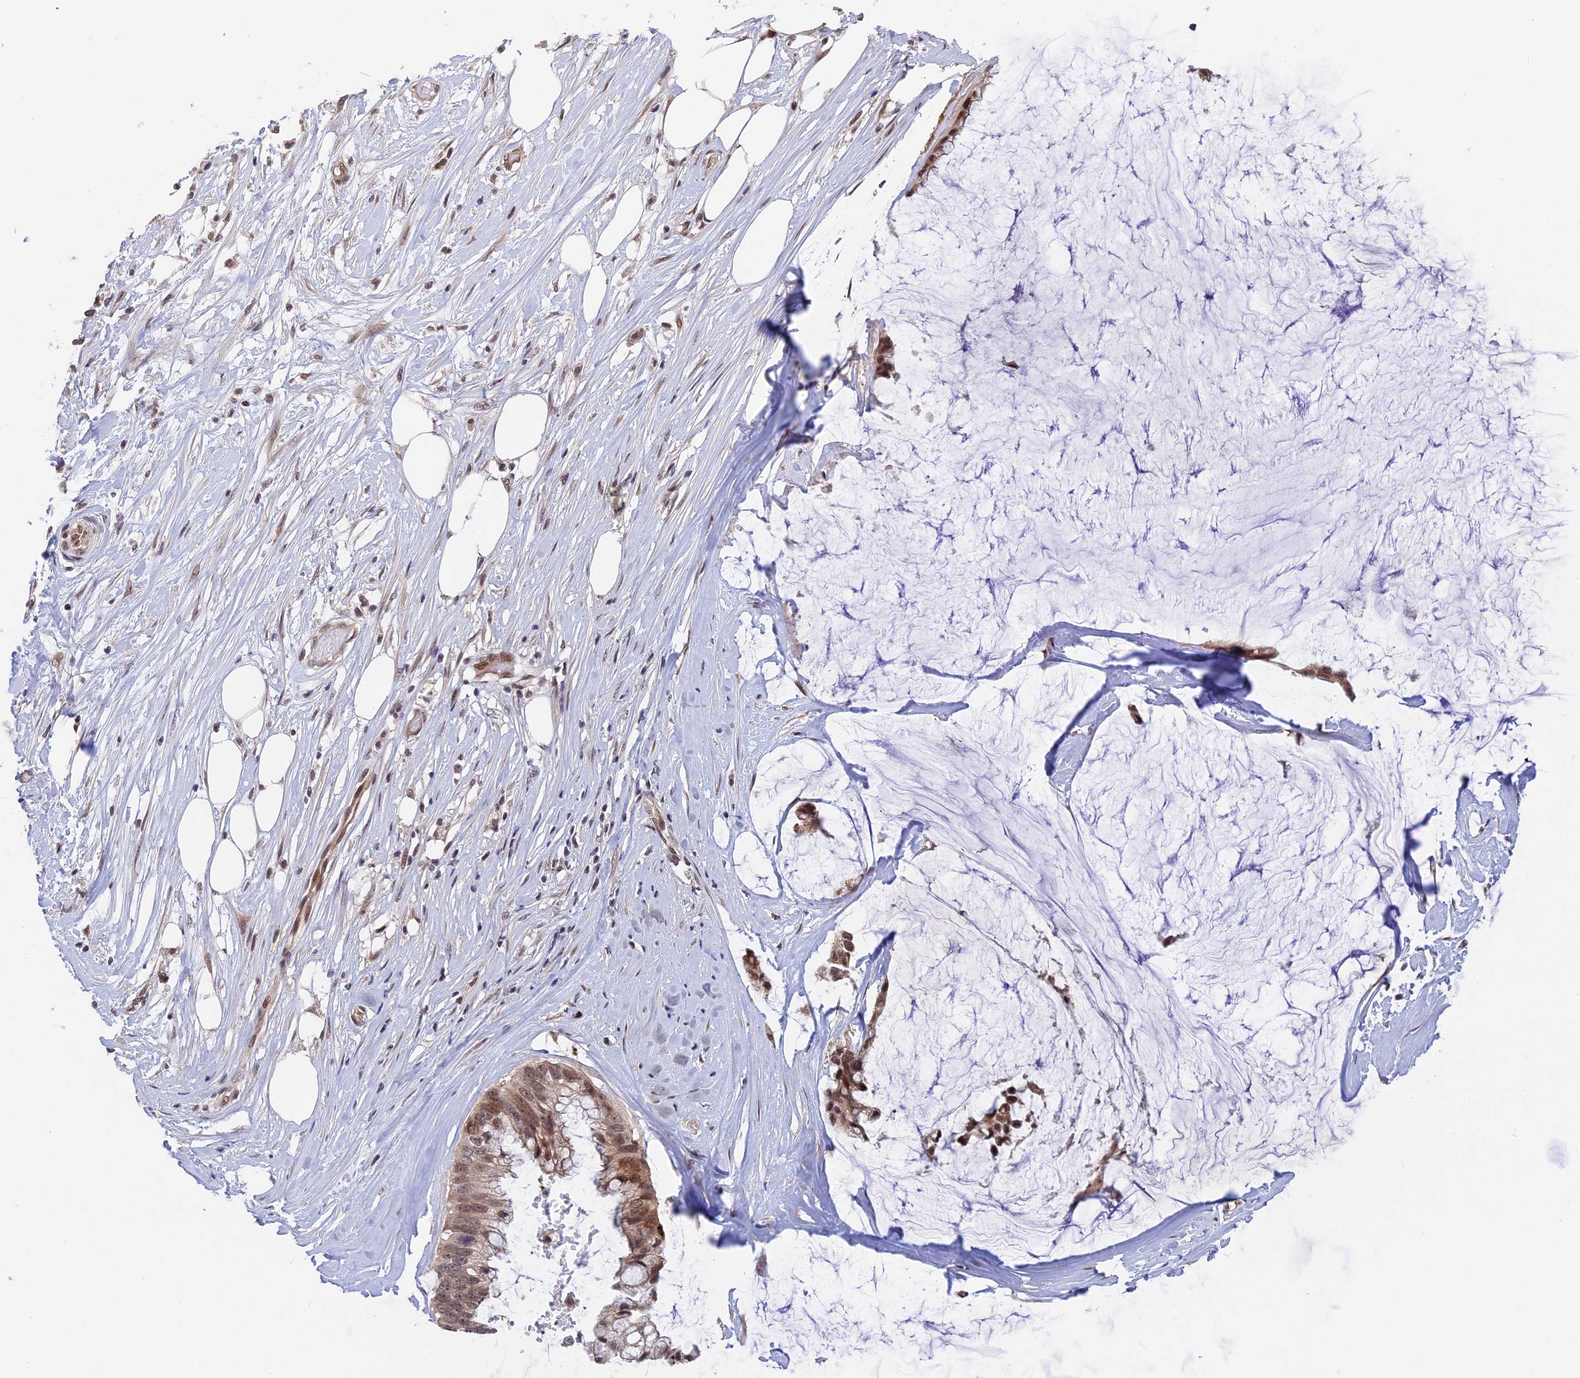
{"staining": {"intensity": "moderate", "quantity": ">75%", "location": "nuclear"}, "tissue": "ovarian cancer", "cell_type": "Tumor cells", "image_type": "cancer", "snomed": [{"axis": "morphology", "description": "Cystadenocarcinoma, mucinous, NOS"}, {"axis": "topography", "description": "Ovary"}], "caption": "Immunohistochemical staining of ovarian cancer exhibits medium levels of moderate nuclear expression in approximately >75% of tumor cells. (Stains: DAB in brown, nuclei in blue, Microscopy: brightfield microscopy at high magnification).", "gene": "POLR2C", "patient": {"sex": "female", "age": 39}}